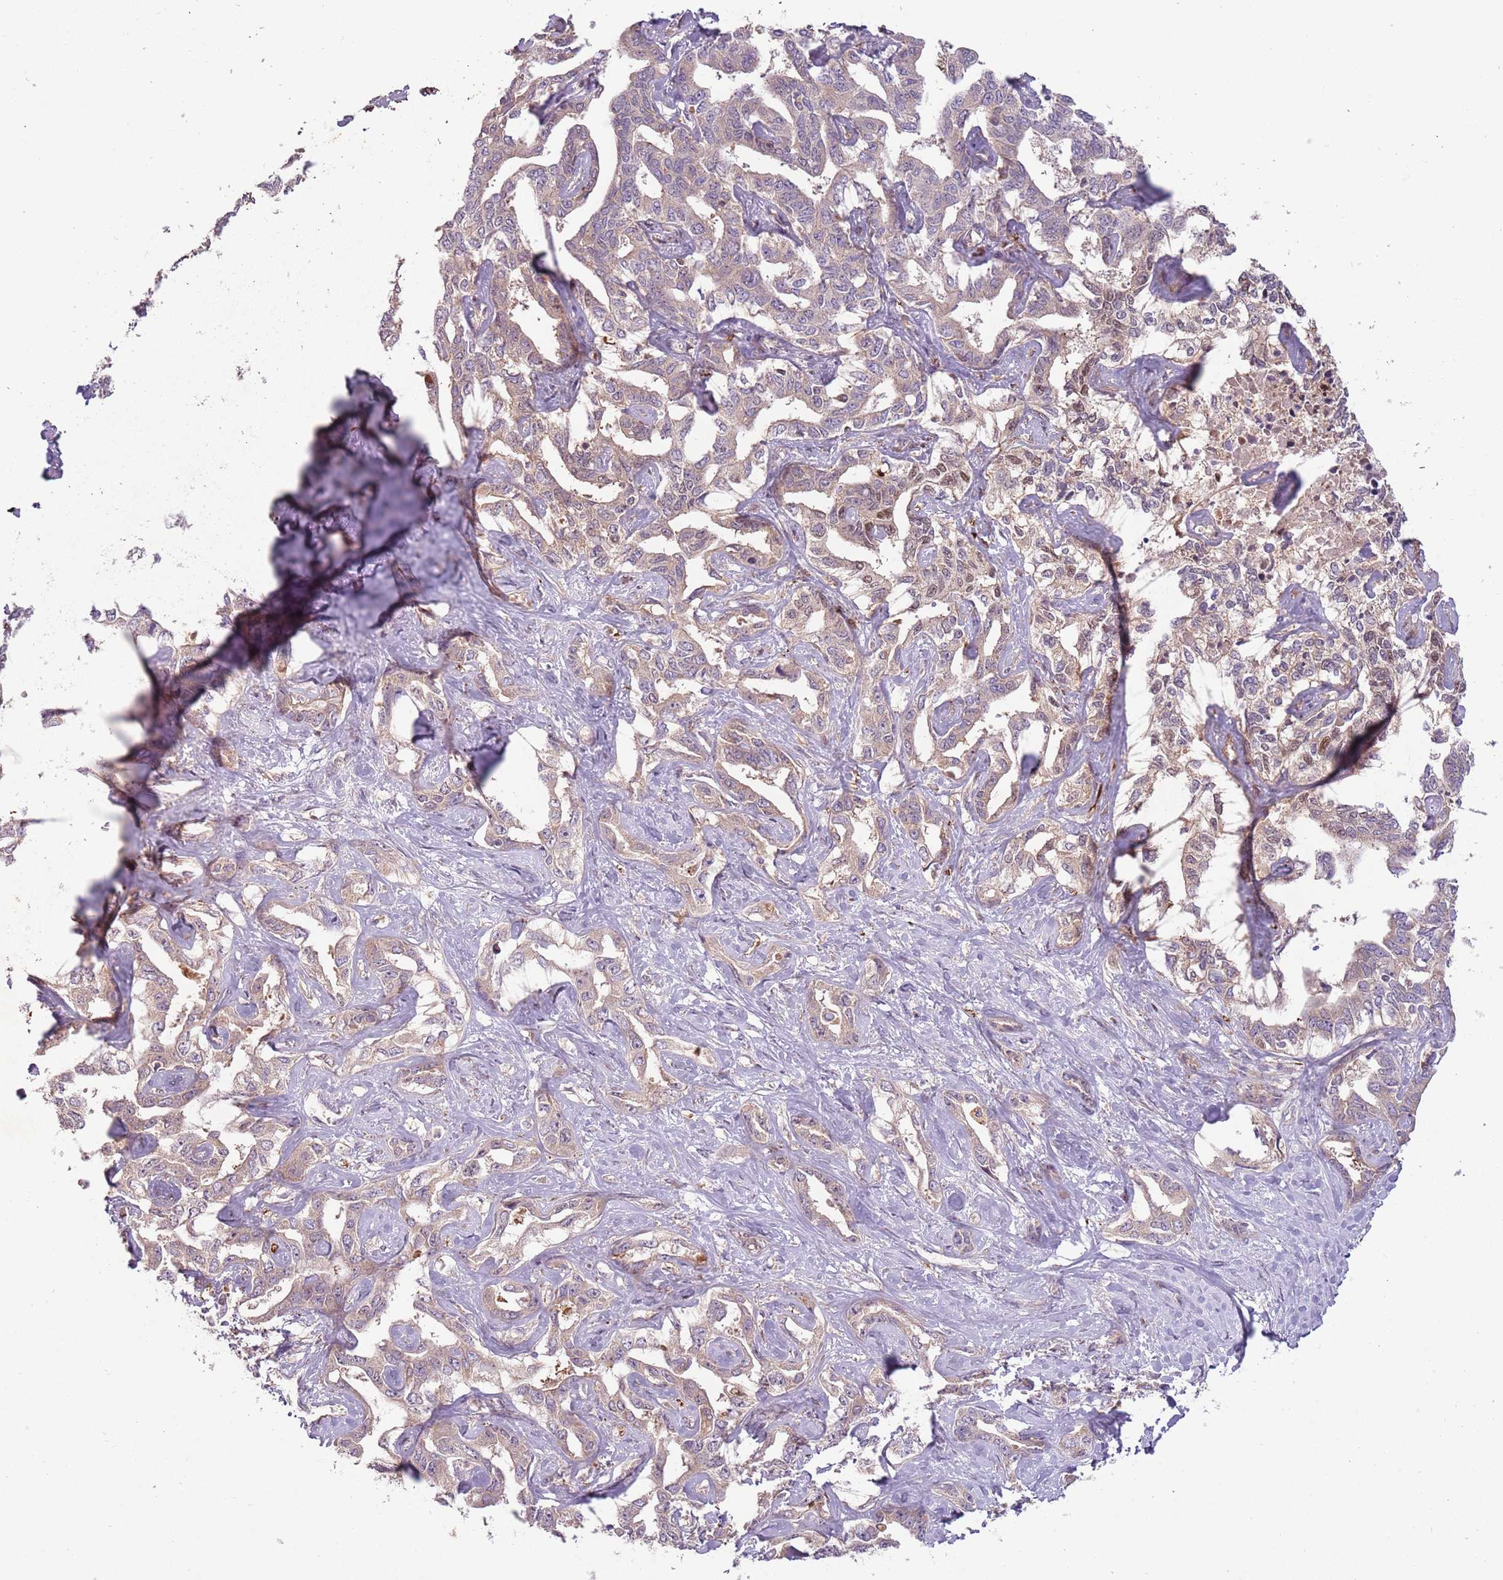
{"staining": {"intensity": "weak", "quantity": "25%-75%", "location": "cytoplasmic/membranous,nuclear"}, "tissue": "liver cancer", "cell_type": "Tumor cells", "image_type": "cancer", "snomed": [{"axis": "morphology", "description": "Cholangiocarcinoma"}, {"axis": "topography", "description": "Liver"}], "caption": "The immunohistochemical stain labels weak cytoplasmic/membranous and nuclear staining in tumor cells of liver cancer (cholangiocarcinoma) tissue.", "gene": "FECH", "patient": {"sex": "male", "age": 59}}